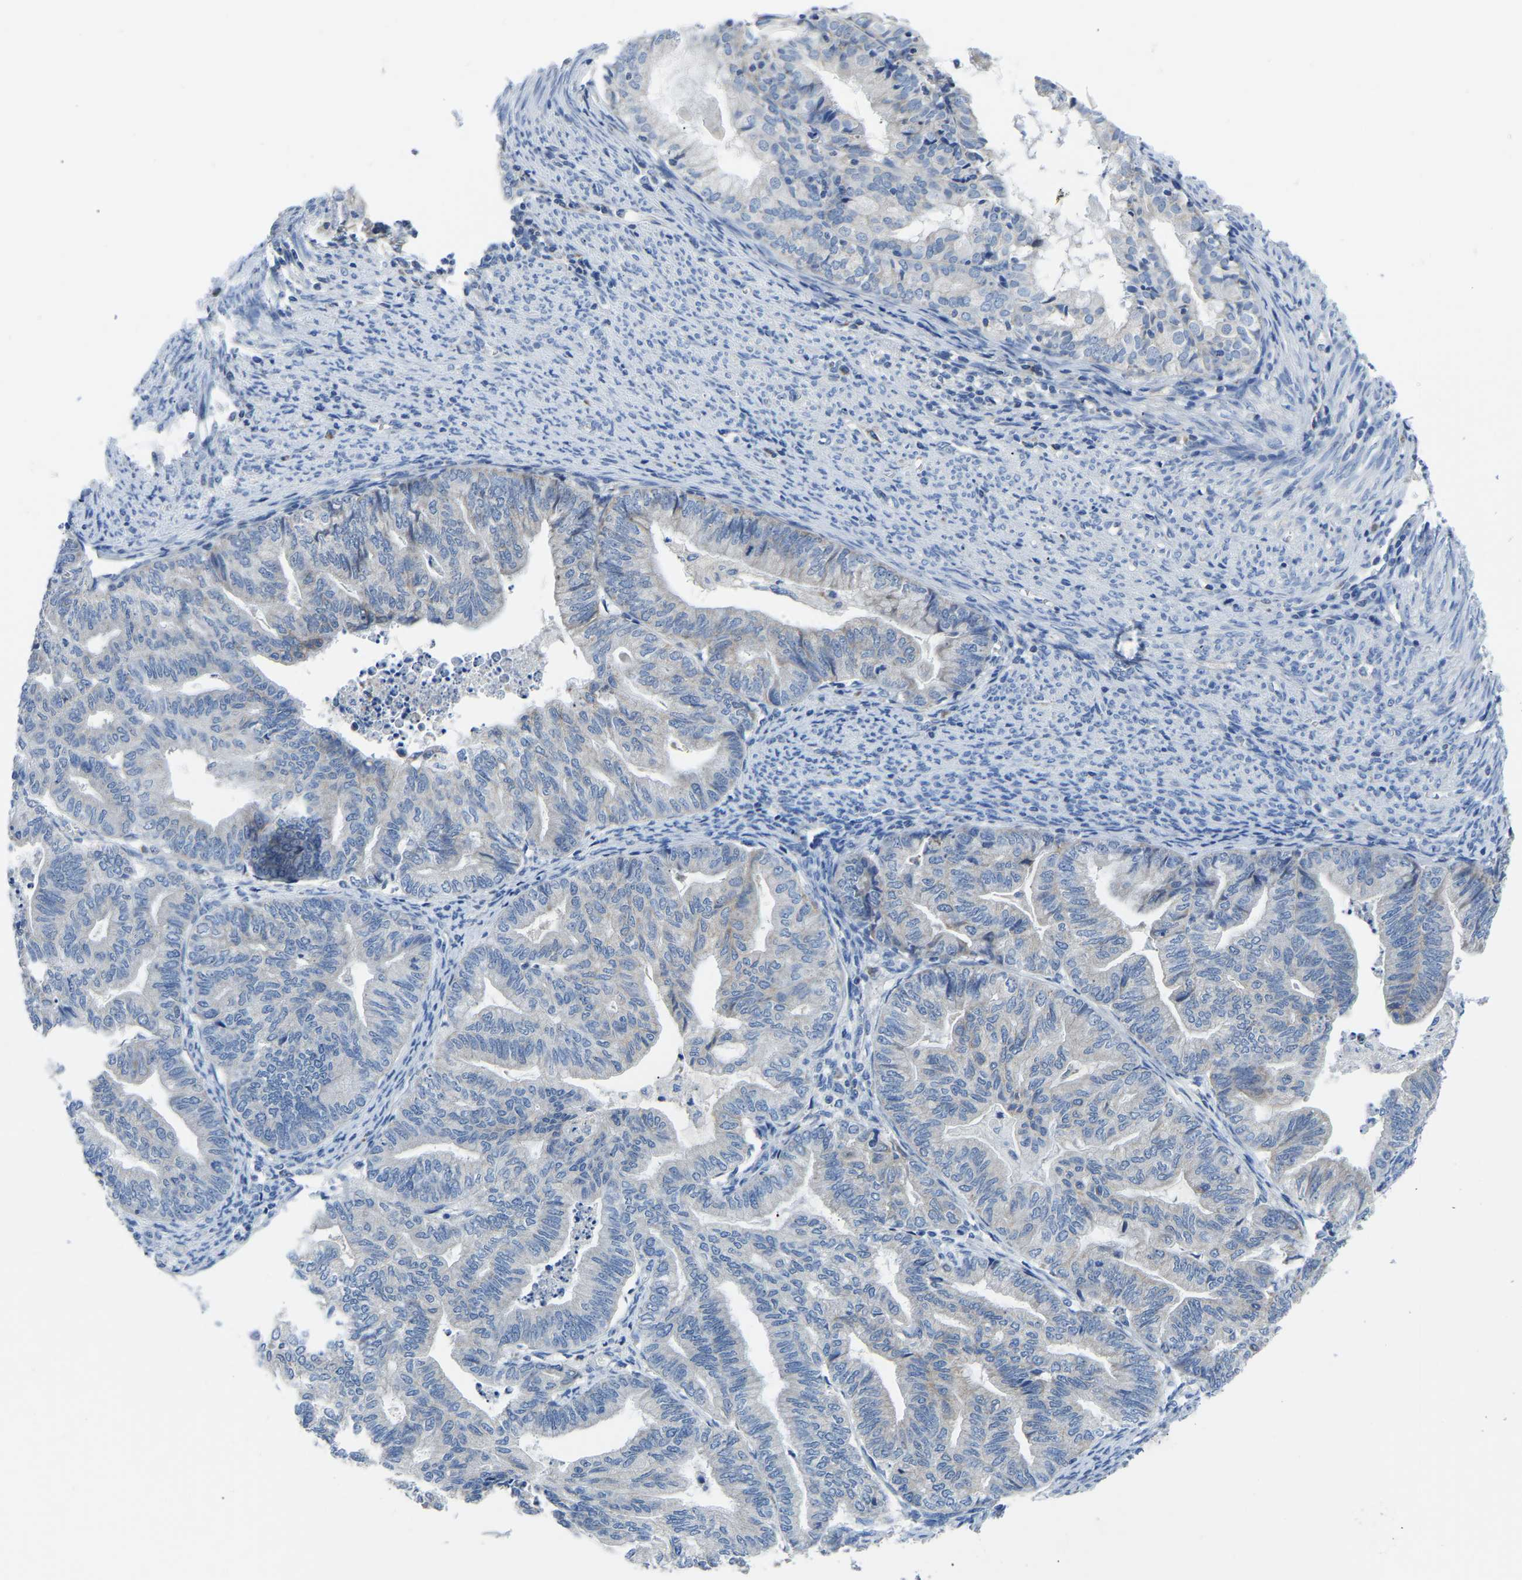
{"staining": {"intensity": "negative", "quantity": "none", "location": "none"}, "tissue": "endometrial cancer", "cell_type": "Tumor cells", "image_type": "cancer", "snomed": [{"axis": "morphology", "description": "Adenocarcinoma, NOS"}, {"axis": "topography", "description": "Endometrium"}], "caption": "Endometrial cancer (adenocarcinoma) was stained to show a protein in brown. There is no significant staining in tumor cells.", "gene": "ETFA", "patient": {"sex": "female", "age": 79}}